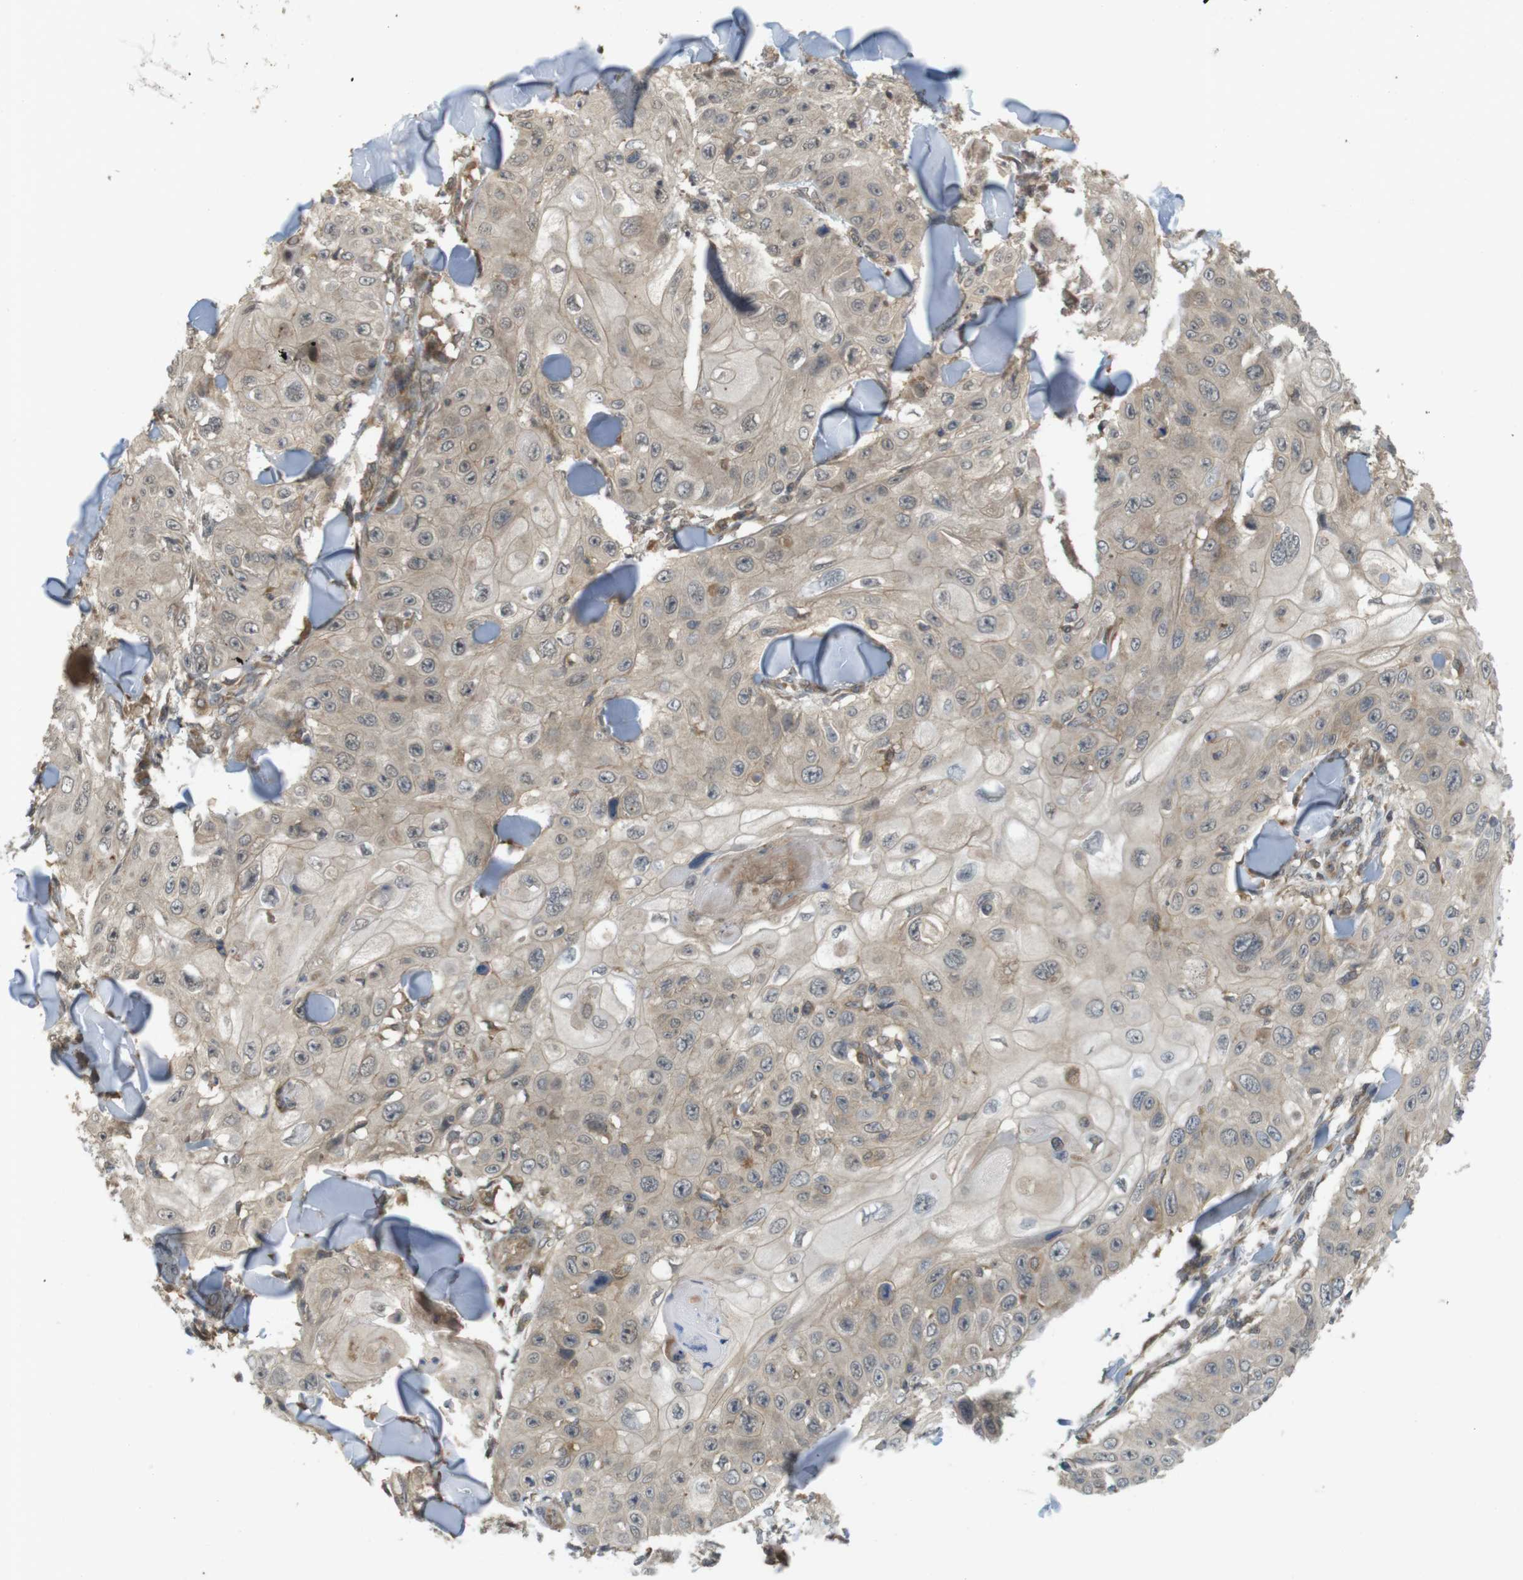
{"staining": {"intensity": "weak", "quantity": ">75%", "location": "cytoplasmic/membranous"}, "tissue": "skin cancer", "cell_type": "Tumor cells", "image_type": "cancer", "snomed": [{"axis": "morphology", "description": "Squamous cell carcinoma, NOS"}, {"axis": "topography", "description": "Skin"}], "caption": "Protein staining of squamous cell carcinoma (skin) tissue exhibits weak cytoplasmic/membranous positivity in approximately >75% of tumor cells.", "gene": "RNF130", "patient": {"sex": "male", "age": 86}}